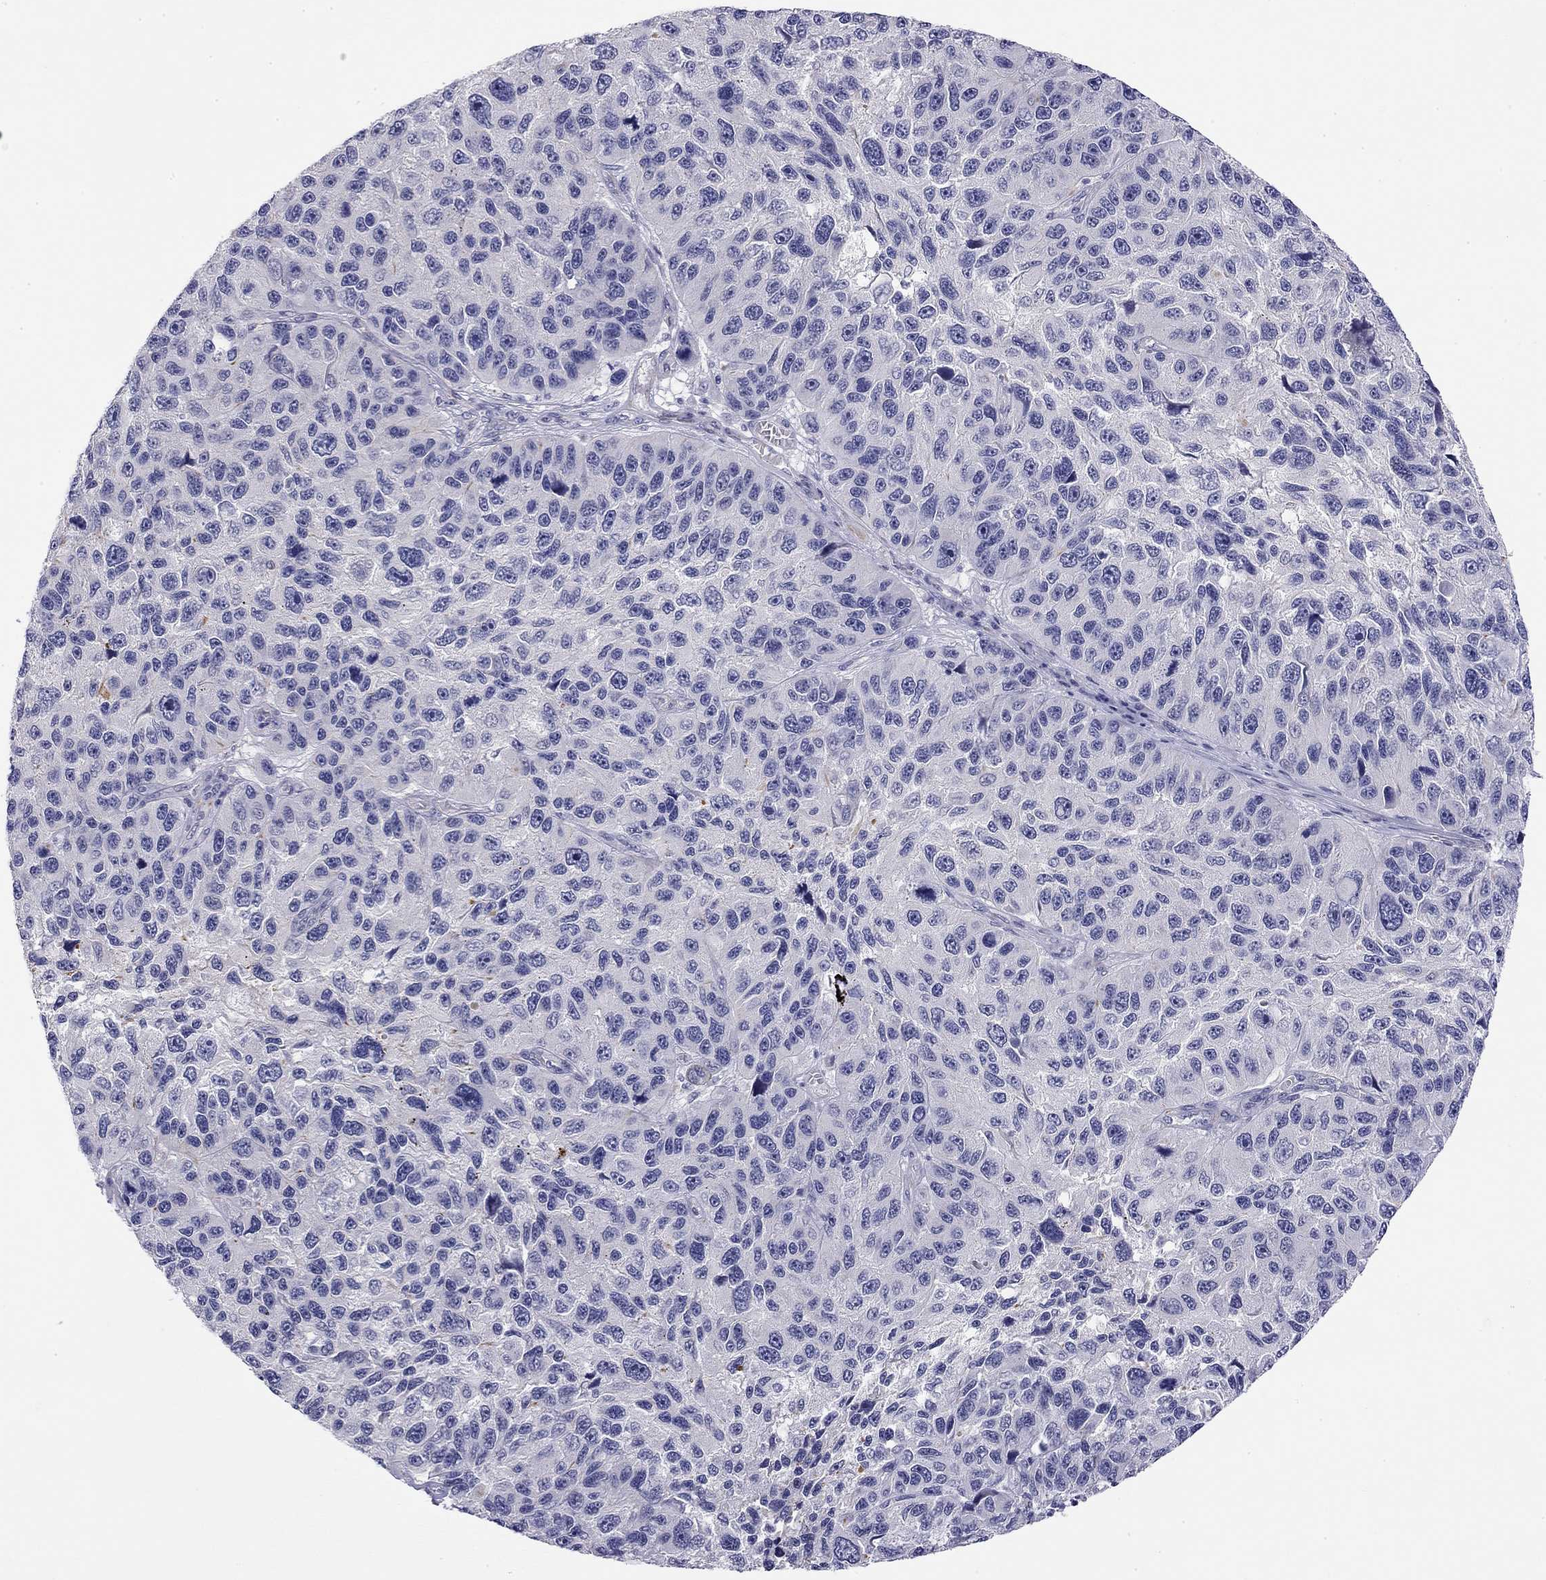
{"staining": {"intensity": "negative", "quantity": "none", "location": "none"}, "tissue": "melanoma", "cell_type": "Tumor cells", "image_type": "cancer", "snomed": [{"axis": "morphology", "description": "Malignant melanoma, NOS"}, {"axis": "topography", "description": "Skin"}], "caption": "Human melanoma stained for a protein using immunohistochemistry reveals no expression in tumor cells.", "gene": "RTL1", "patient": {"sex": "male", "age": 53}}